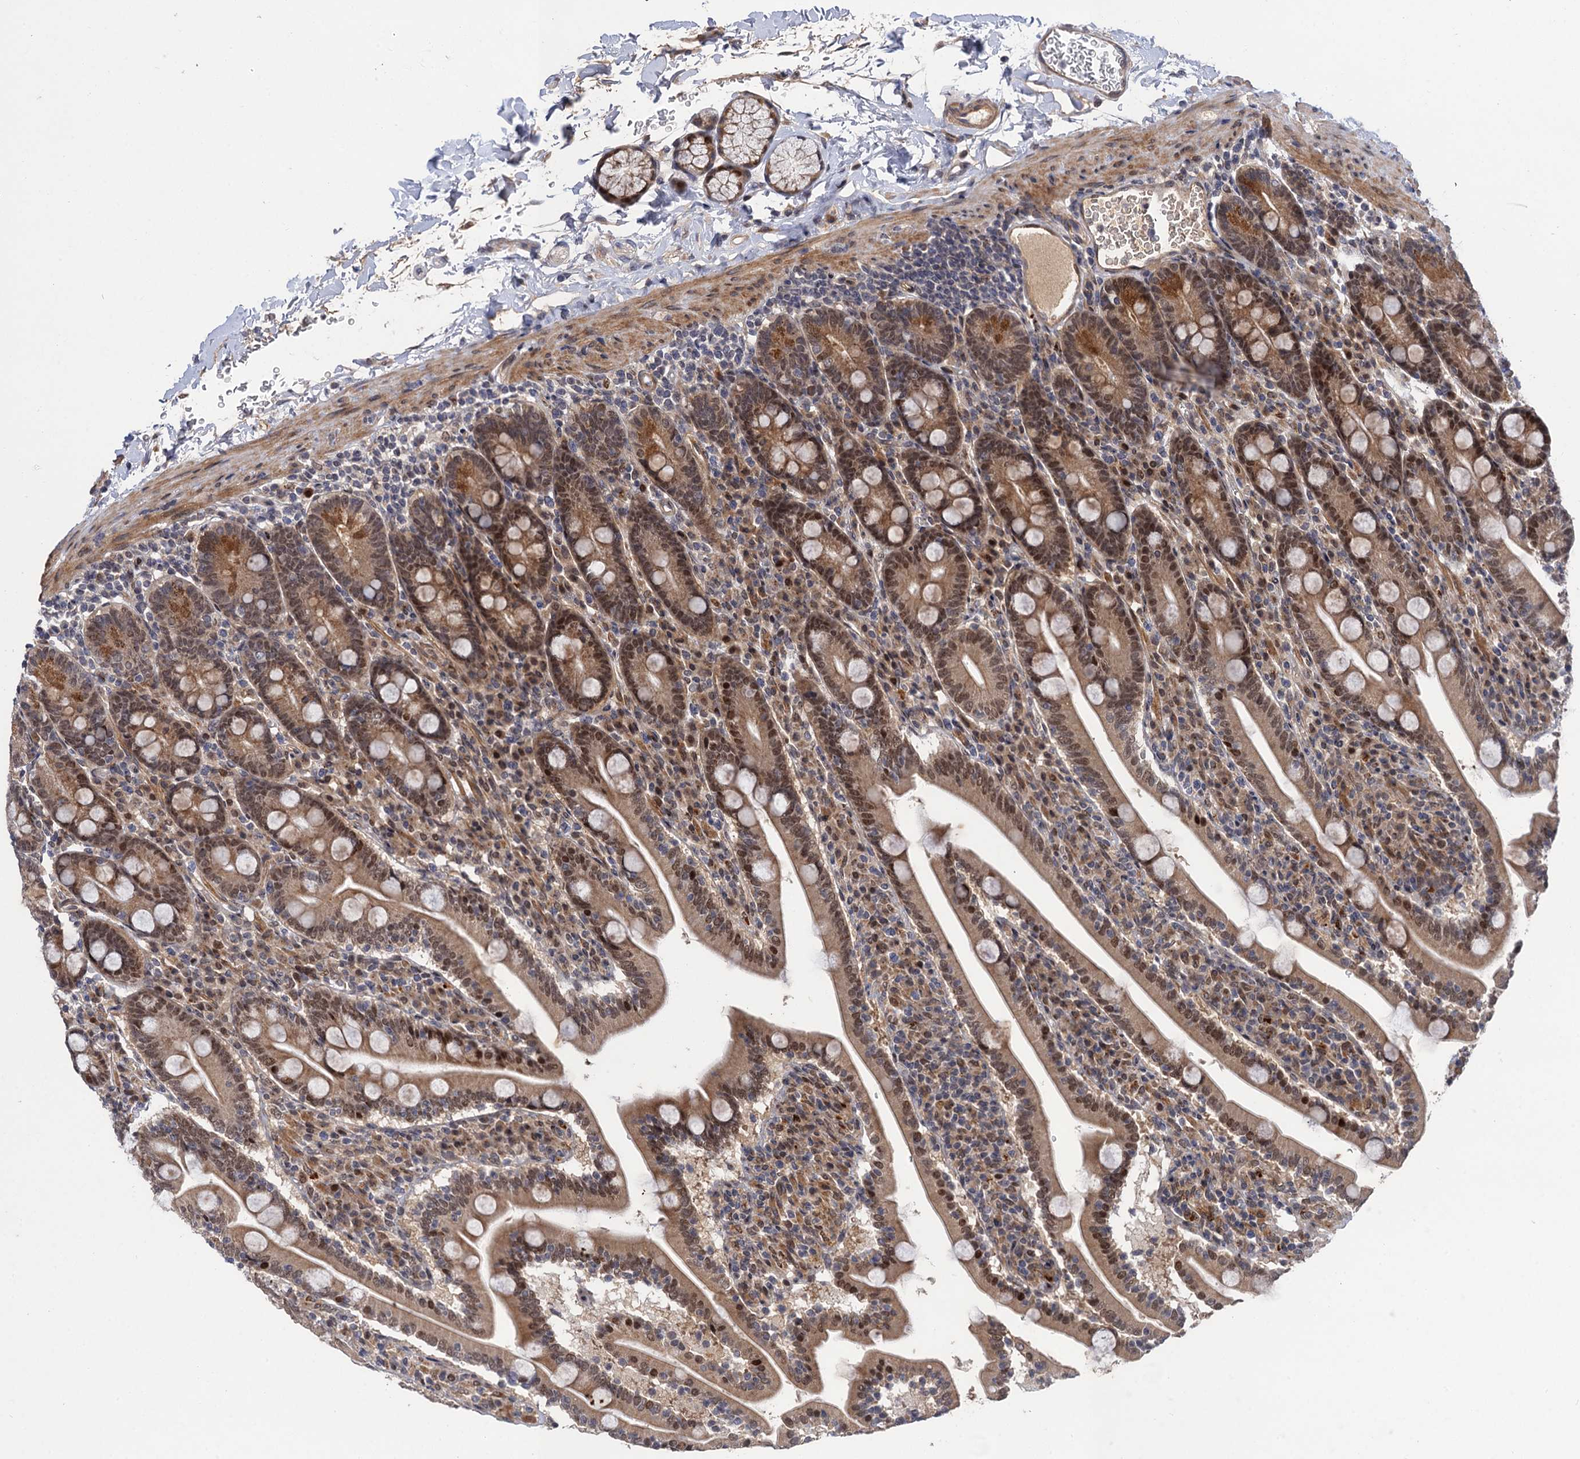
{"staining": {"intensity": "moderate", "quantity": ">75%", "location": "cytoplasmic/membranous,nuclear"}, "tissue": "duodenum", "cell_type": "Glandular cells", "image_type": "normal", "snomed": [{"axis": "morphology", "description": "Normal tissue, NOS"}, {"axis": "topography", "description": "Duodenum"}], "caption": "DAB immunohistochemical staining of benign human duodenum displays moderate cytoplasmic/membranous,nuclear protein expression in about >75% of glandular cells.", "gene": "NEK8", "patient": {"sex": "male", "age": 35}}